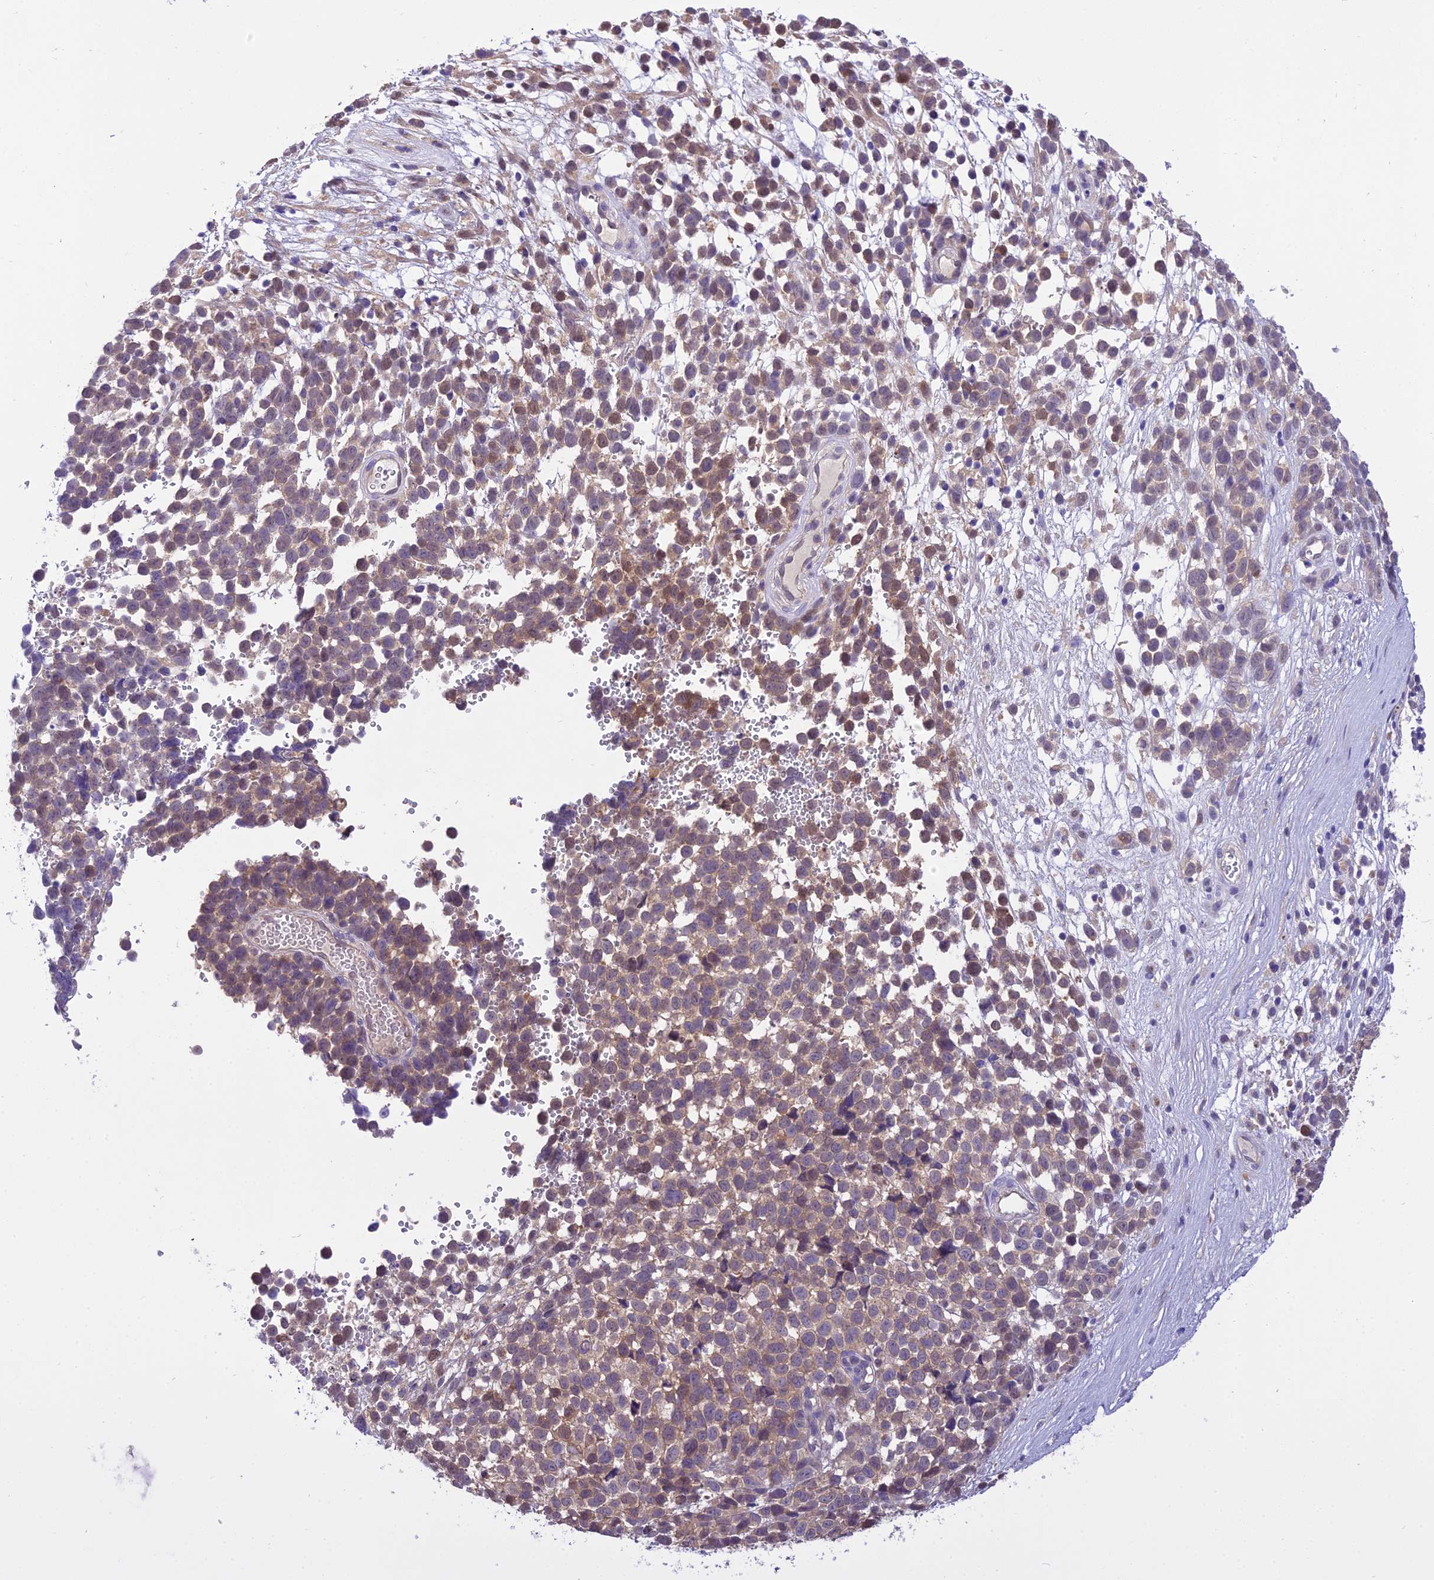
{"staining": {"intensity": "weak", "quantity": "25%-75%", "location": "cytoplasmic/membranous"}, "tissue": "melanoma", "cell_type": "Tumor cells", "image_type": "cancer", "snomed": [{"axis": "morphology", "description": "Malignant melanoma, NOS"}, {"axis": "topography", "description": "Nose, NOS"}], "caption": "This photomicrograph displays immunohistochemistry staining of human malignant melanoma, with low weak cytoplasmic/membranous staining in approximately 25%-75% of tumor cells.", "gene": "BORCS6", "patient": {"sex": "female", "age": 48}}